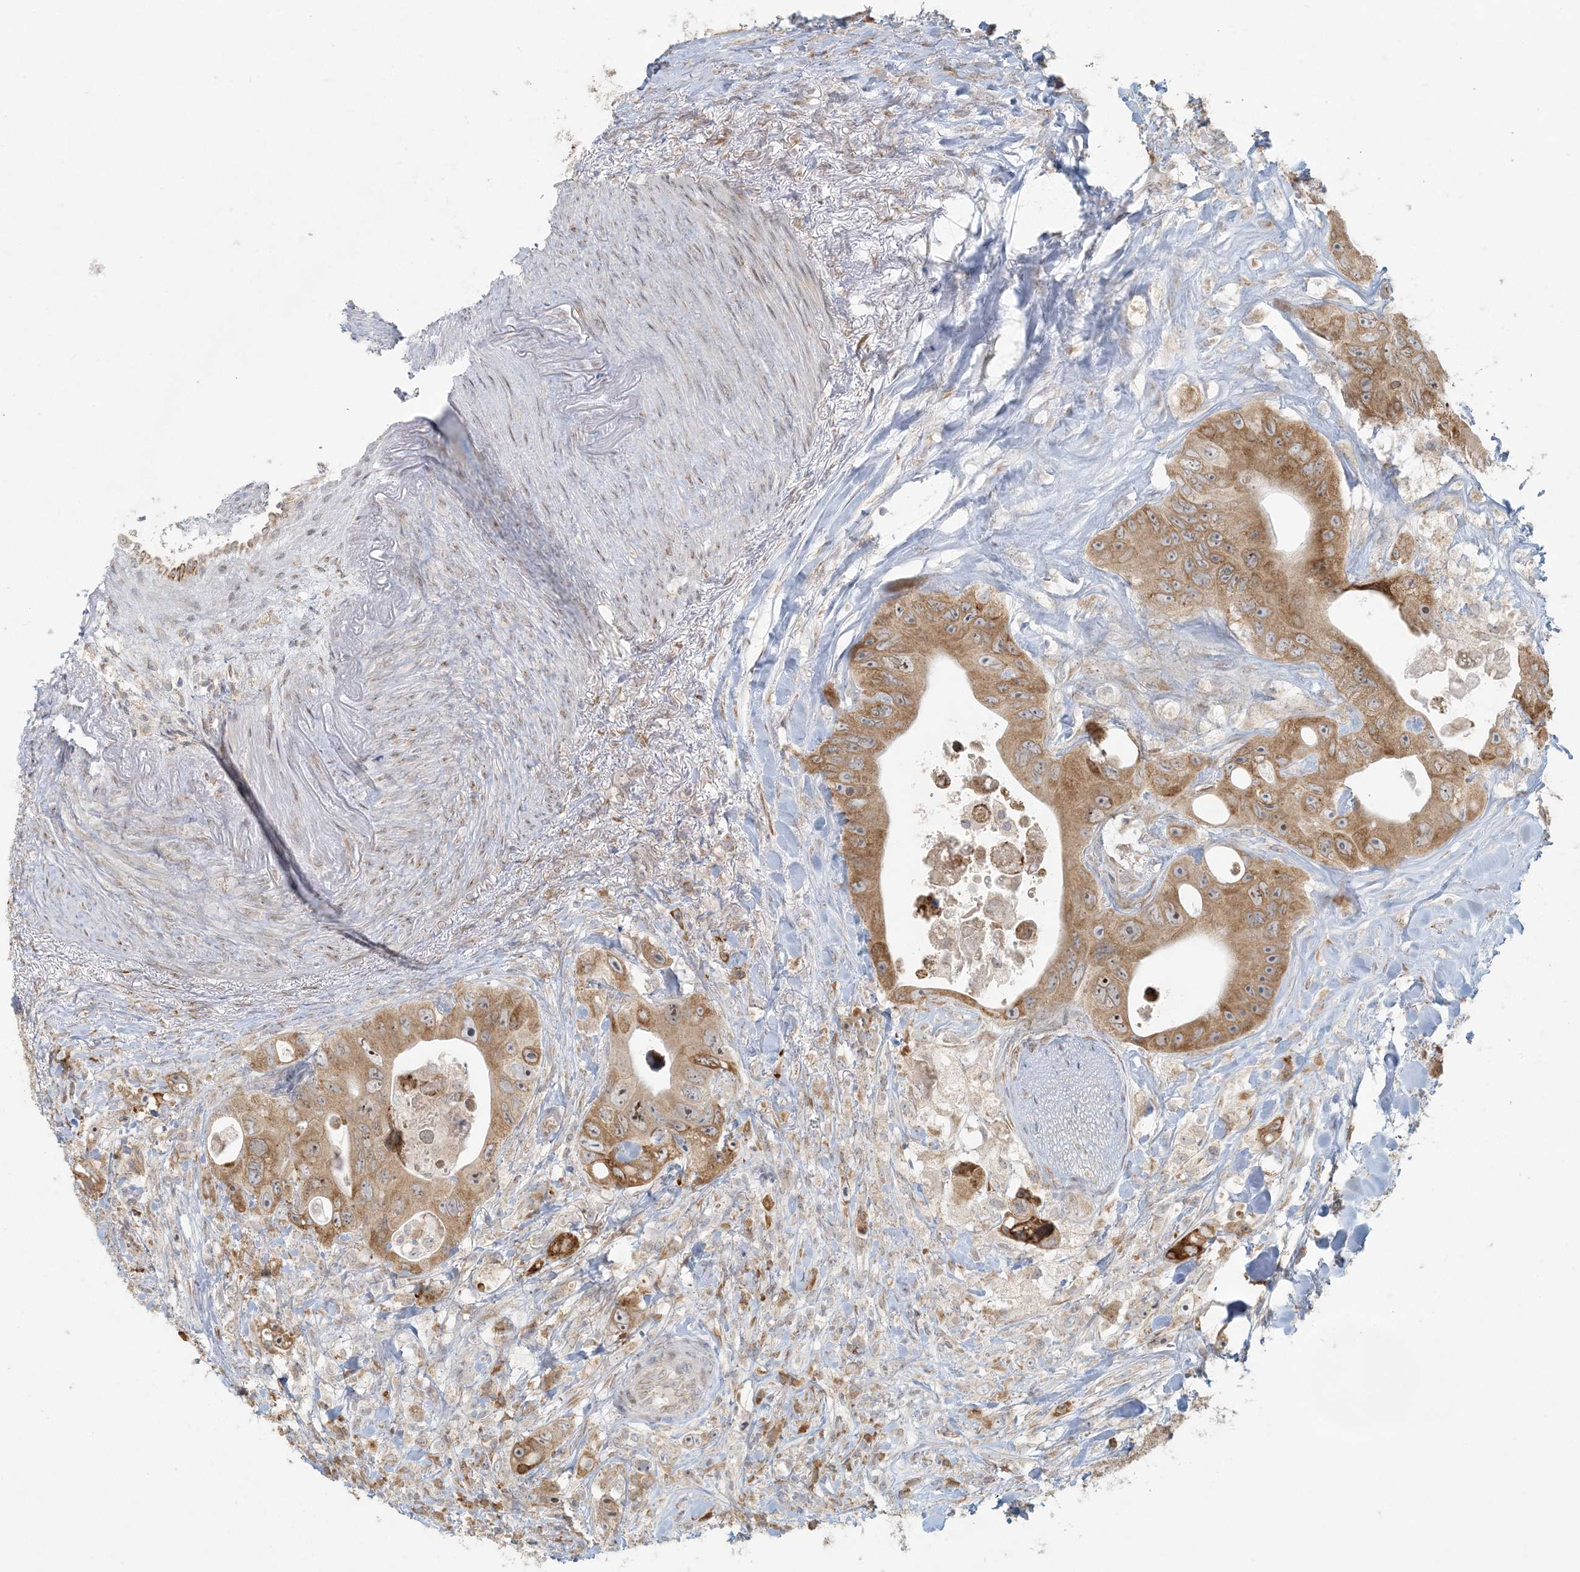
{"staining": {"intensity": "moderate", "quantity": ">75%", "location": "cytoplasmic/membranous,nuclear"}, "tissue": "colorectal cancer", "cell_type": "Tumor cells", "image_type": "cancer", "snomed": [{"axis": "morphology", "description": "Adenocarcinoma, NOS"}, {"axis": "topography", "description": "Colon"}], "caption": "Moderate cytoplasmic/membranous and nuclear protein staining is appreciated in approximately >75% of tumor cells in colorectal cancer (adenocarcinoma).", "gene": "HACL1", "patient": {"sex": "female", "age": 46}}